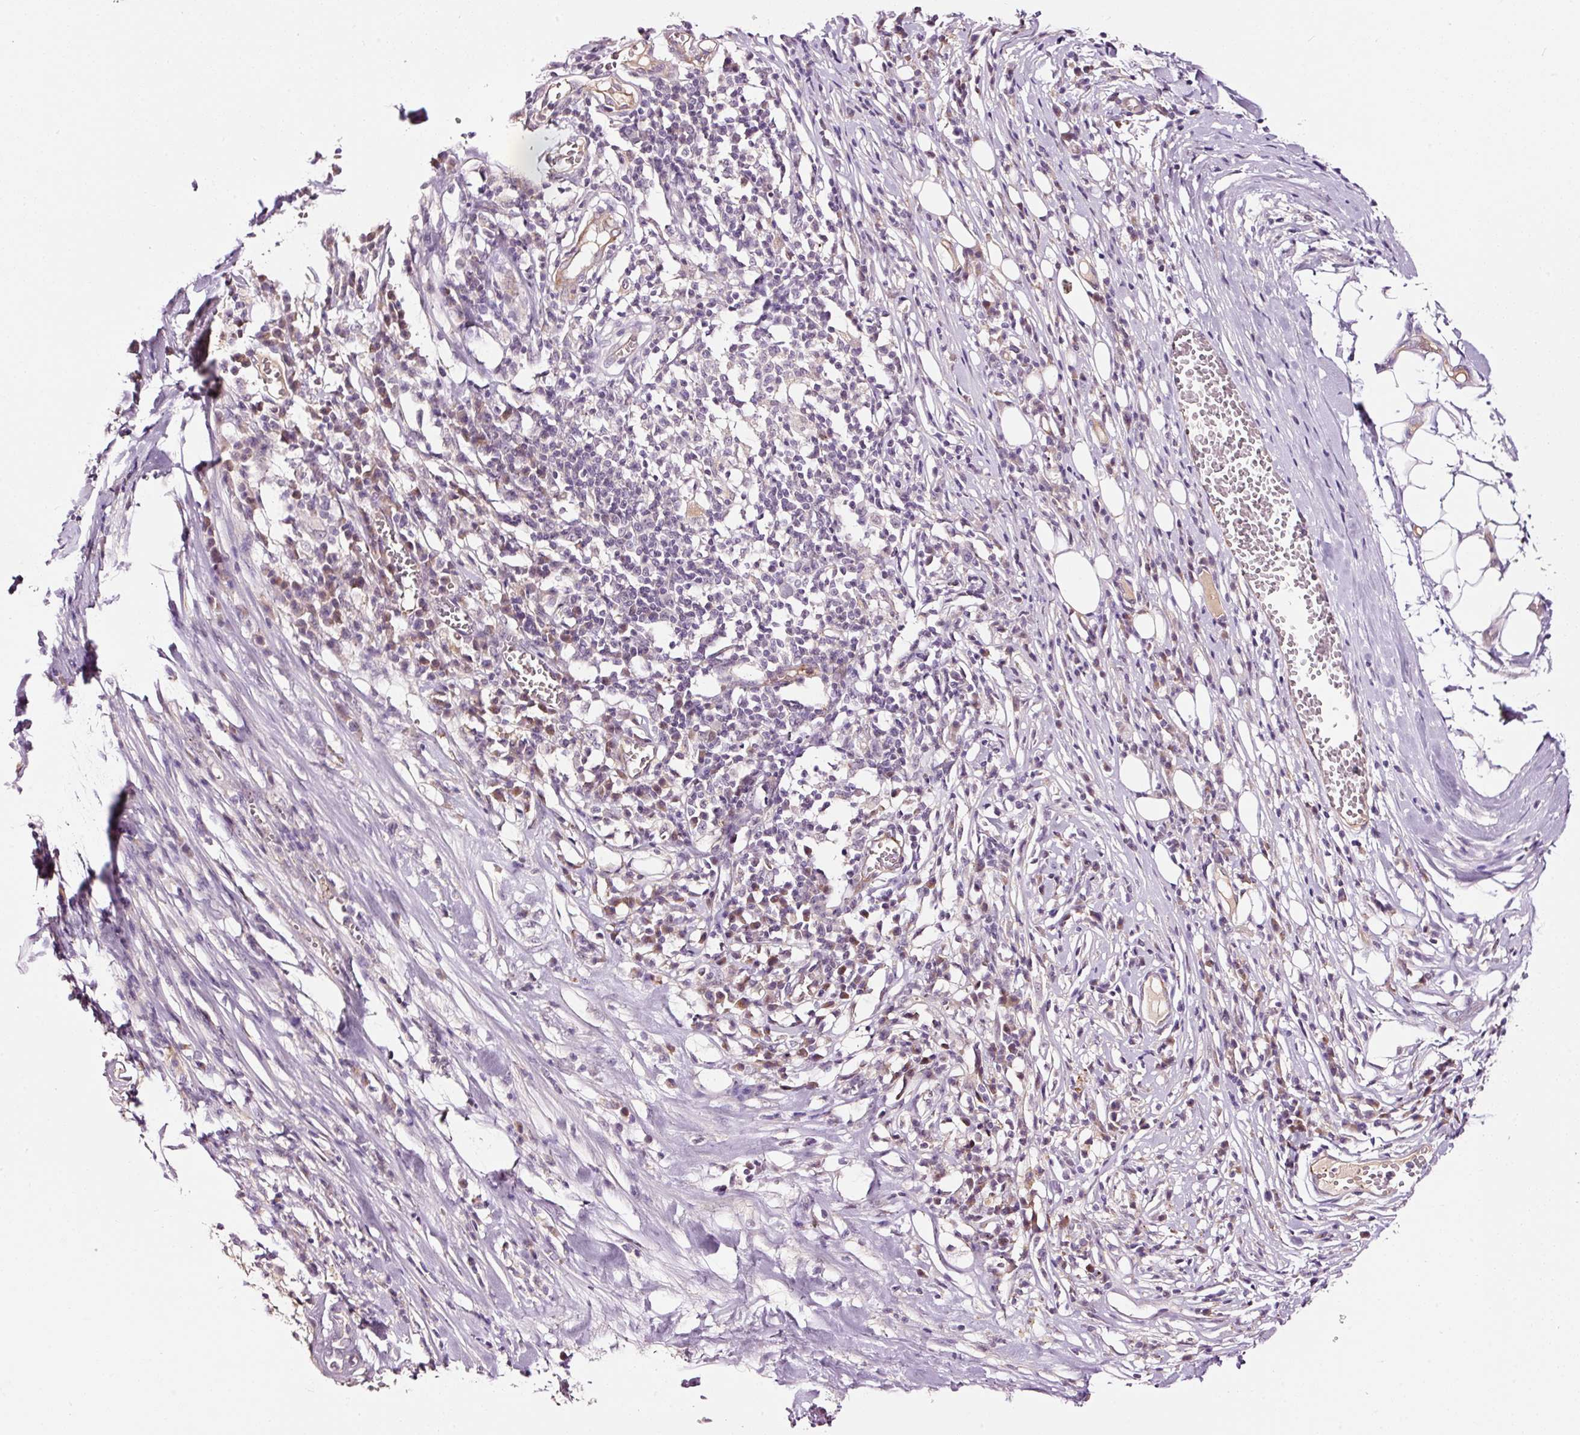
{"staining": {"intensity": "negative", "quantity": "none", "location": "none"}, "tissue": "melanoma", "cell_type": "Tumor cells", "image_type": "cancer", "snomed": [{"axis": "morphology", "description": "Malignant melanoma, Metastatic site"}, {"axis": "topography", "description": "Lymph node"}], "caption": "Immunohistochemistry image of malignant melanoma (metastatic site) stained for a protein (brown), which demonstrates no staining in tumor cells.", "gene": "ABCB4", "patient": {"sex": "male", "age": 44}}